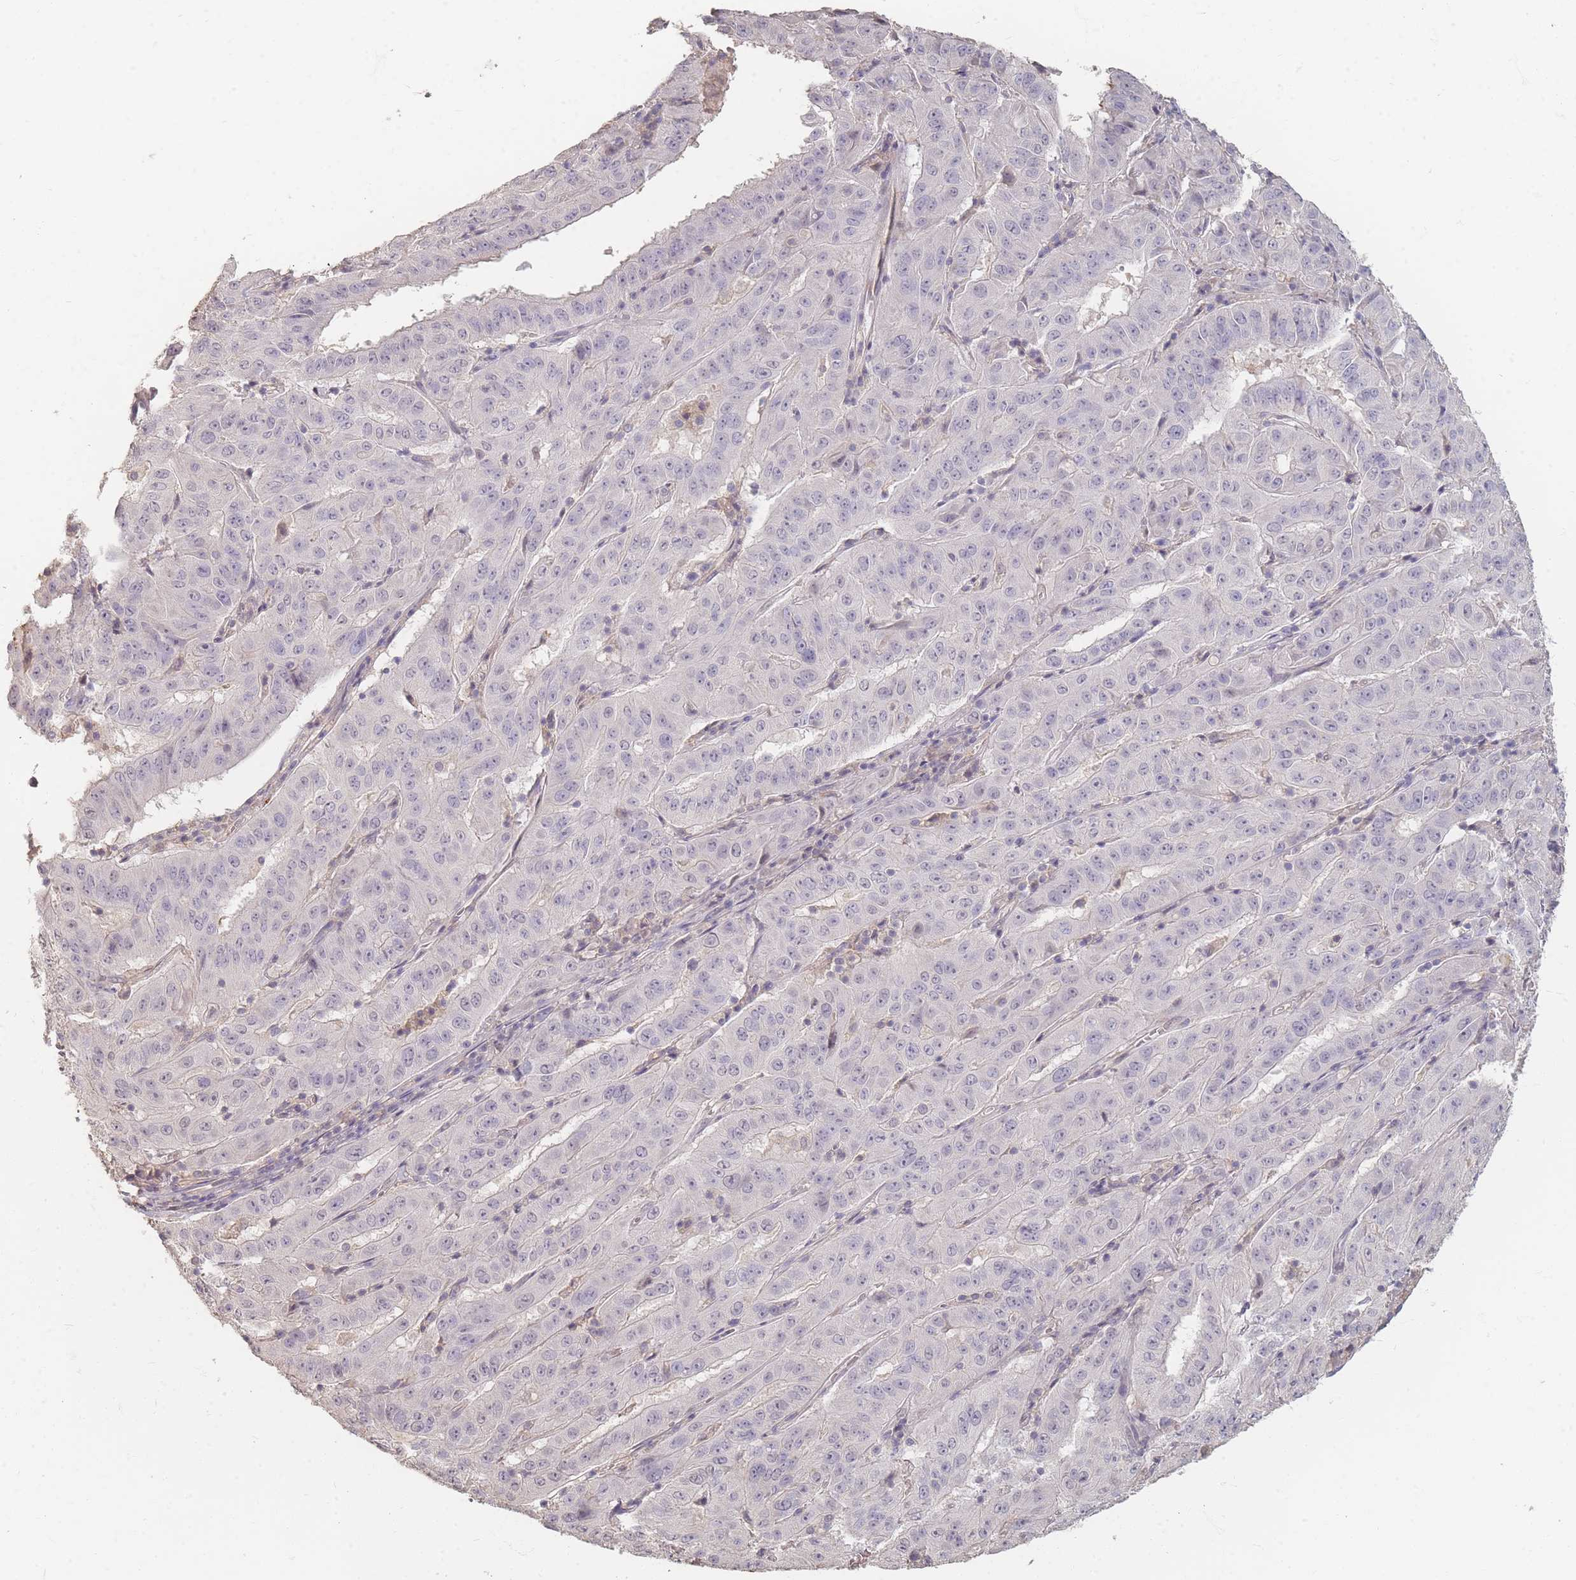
{"staining": {"intensity": "negative", "quantity": "none", "location": "none"}, "tissue": "pancreatic cancer", "cell_type": "Tumor cells", "image_type": "cancer", "snomed": [{"axis": "morphology", "description": "Adenocarcinoma, NOS"}, {"axis": "topography", "description": "Pancreas"}], "caption": "Tumor cells are negative for brown protein staining in pancreatic cancer. (Brightfield microscopy of DAB immunohistochemistry (IHC) at high magnification).", "gene": "RFTN1", "patient": {"sex": "male", "age": 63}}